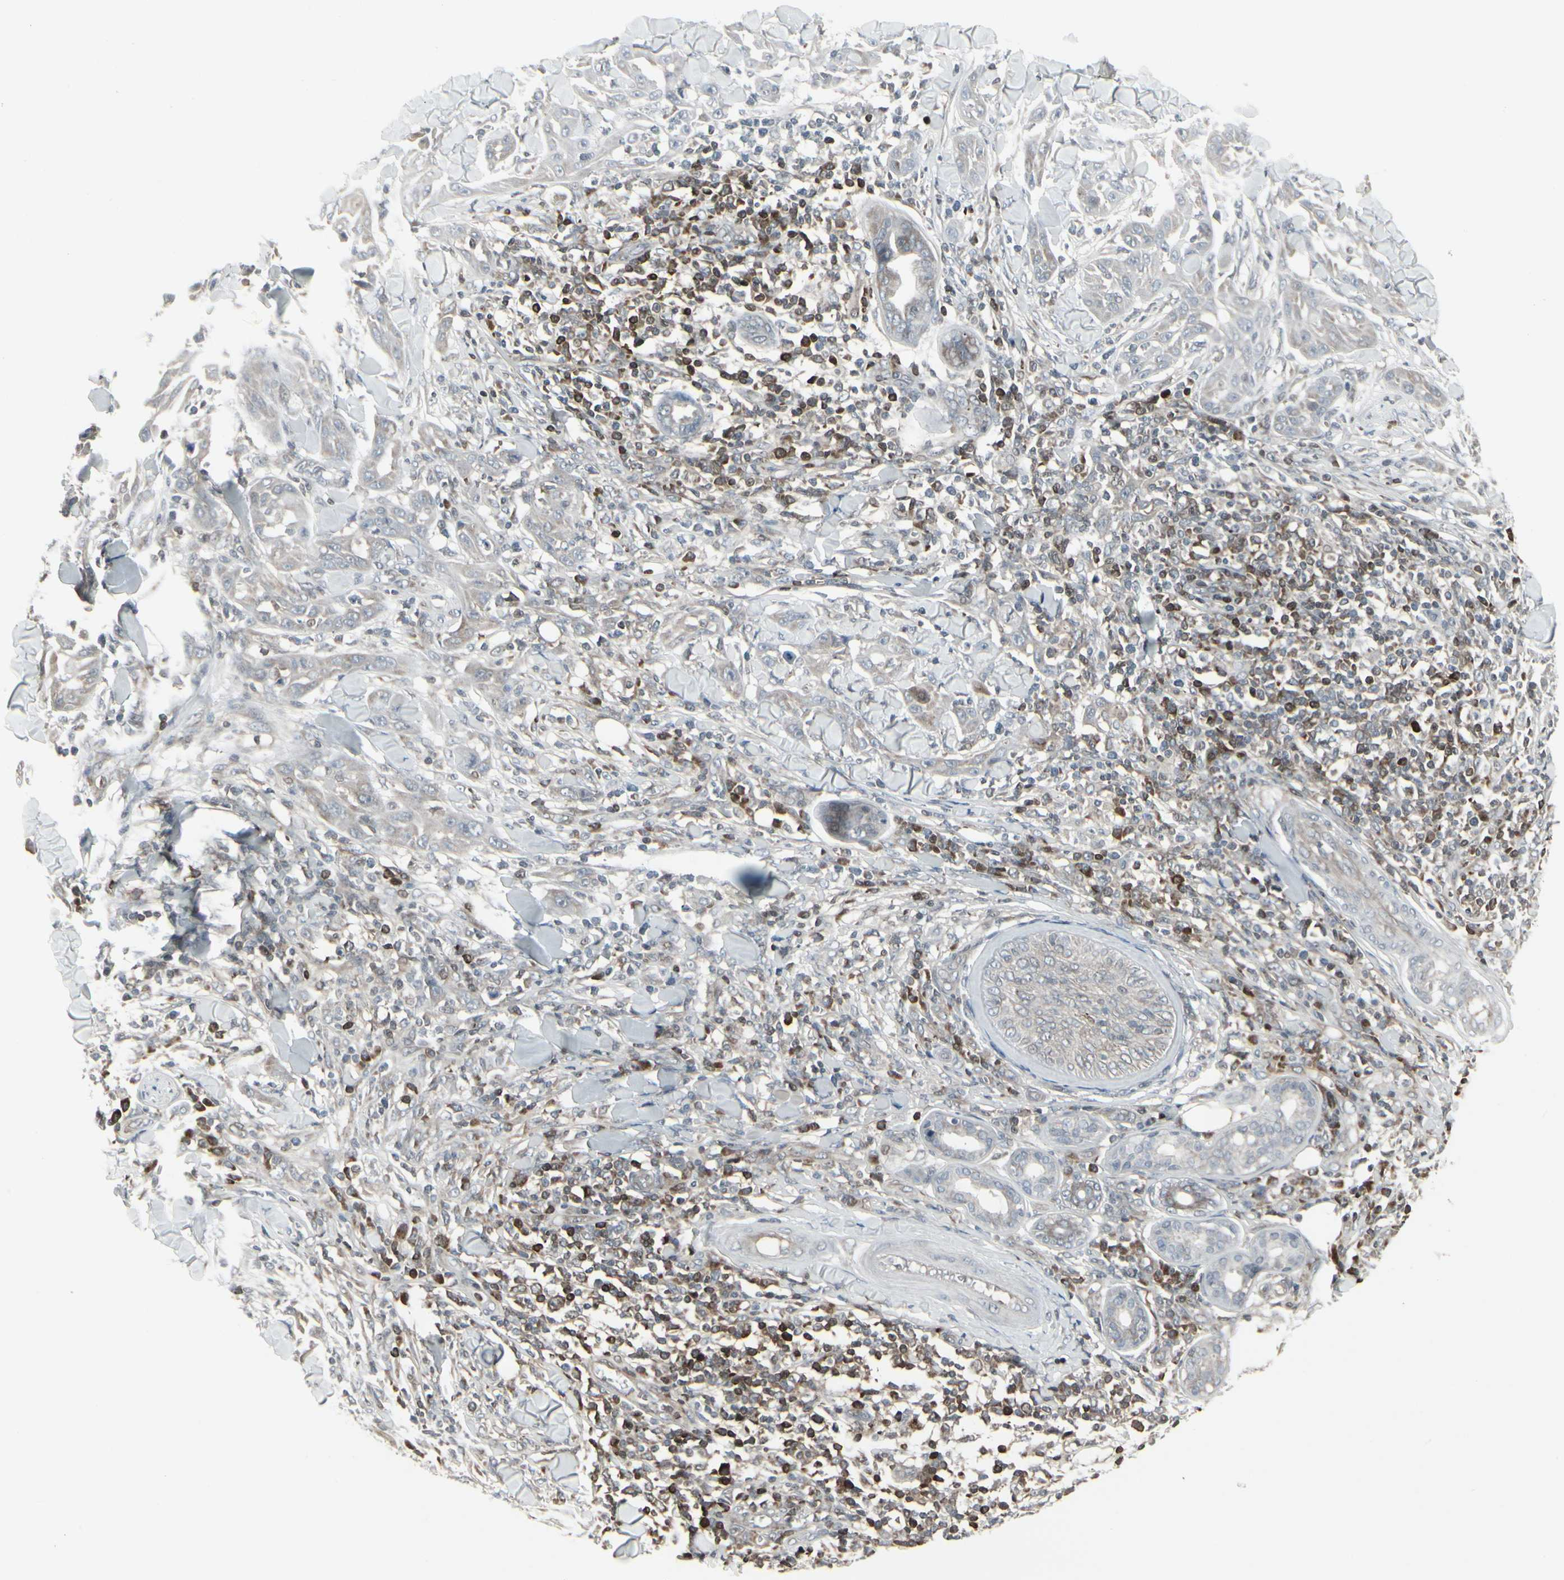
{"staining": {"intensity": "weak", "quantity": "<25%", "location": "cytoplasmic/membranous"}, "tissue": "skin cancer", "cell_type": "Tumor cells", "image_type": "cancer", "snomed": [{"axis": "morphology", "description": "Squamous cell carcinoma, NOS"}, {"axis": "topography", "description": "Skin"}], "caption": "There is no significant positivity in tumor cells of squamous cell carcinoma (skin). (DAB (3,3'-diaminobenzidine) immunohistochemistry visualized using brightfield microscopy, high magnification).", "gene": "IGFBP6", "patient": {"sex": "male", "age": 24}}